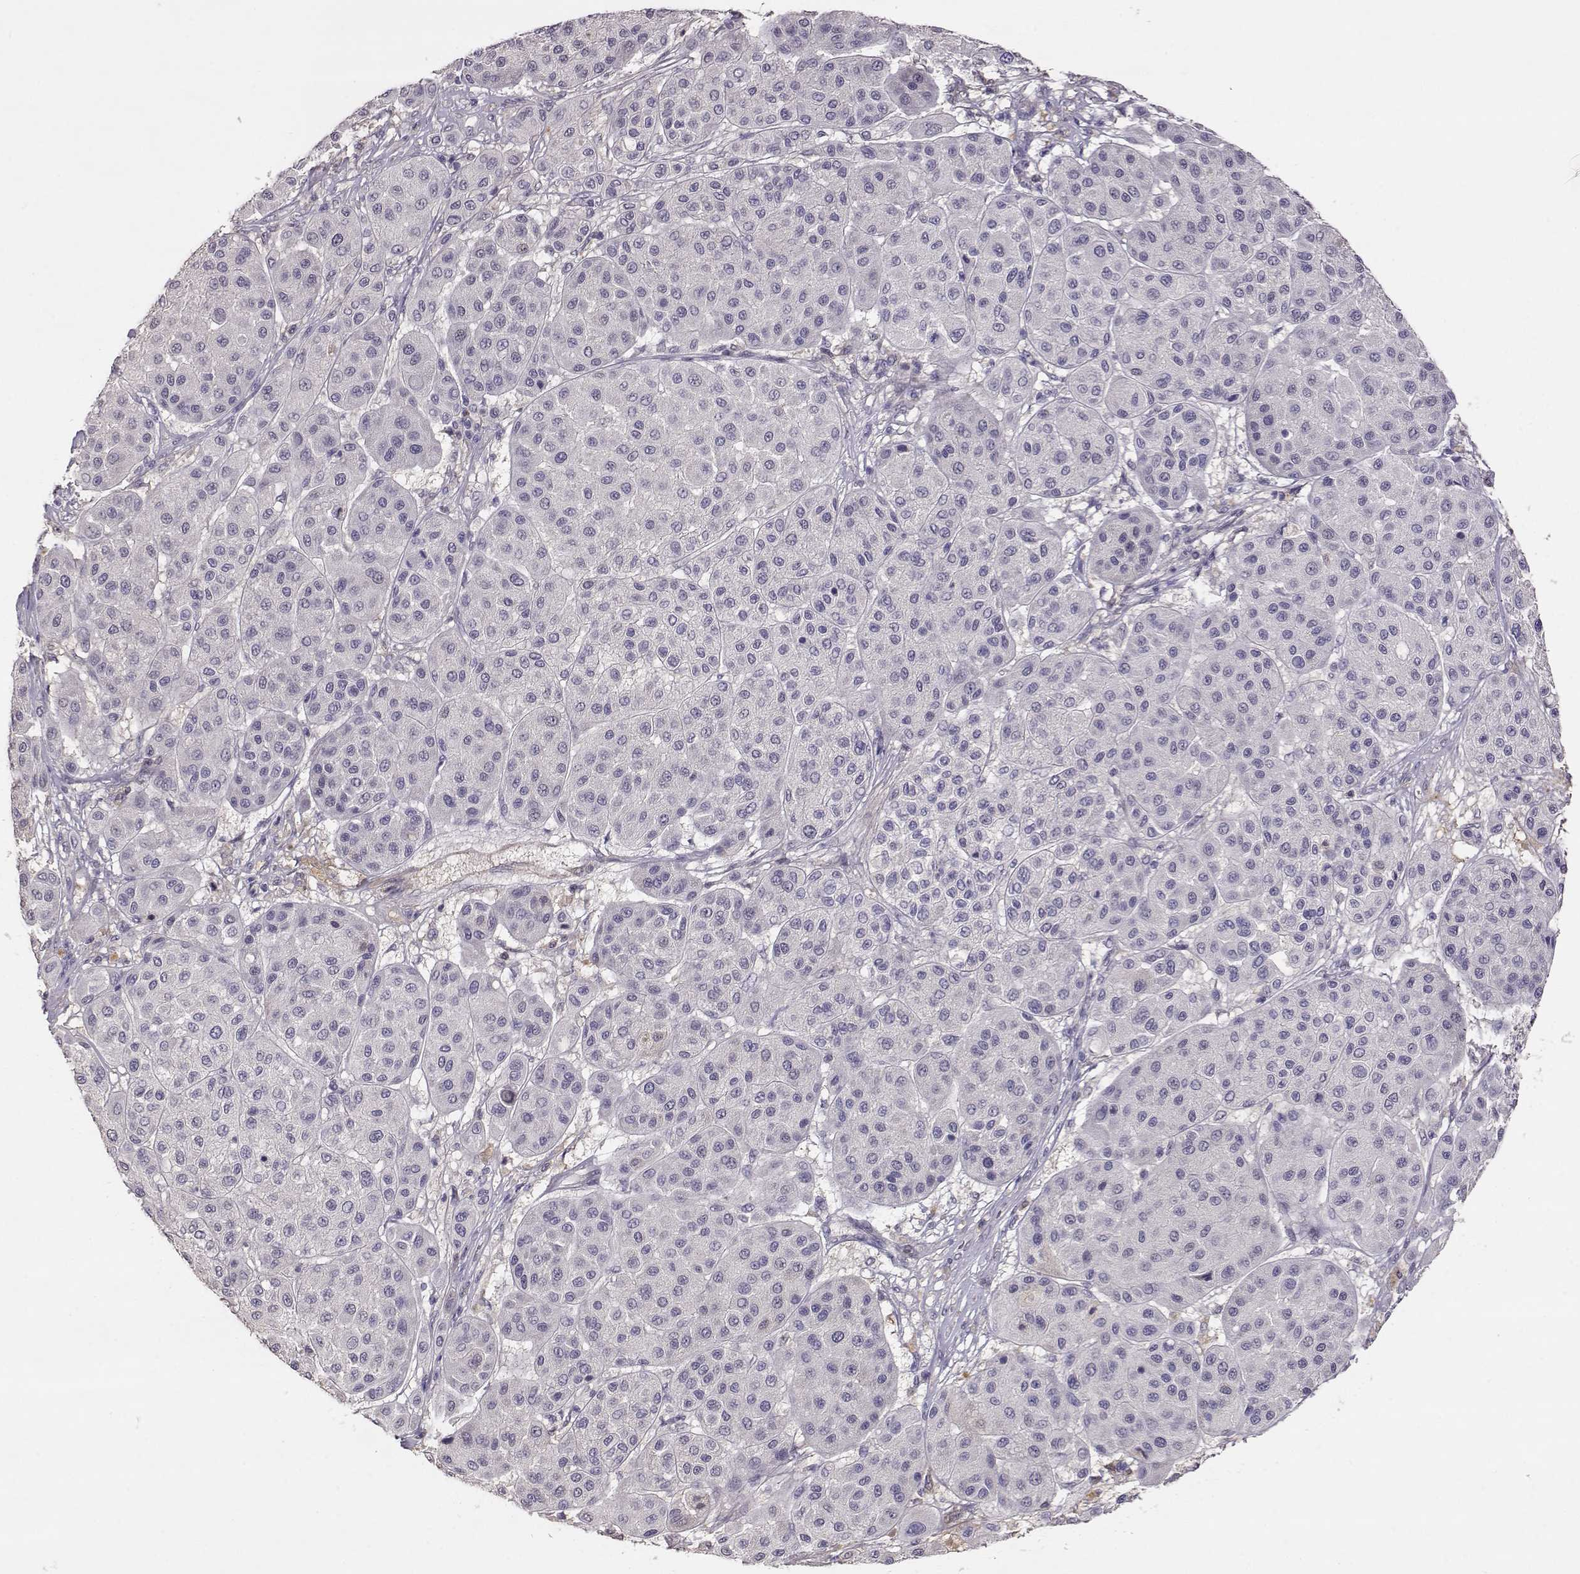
{"staining": {"intensity": "negative", "quantity": "none", "location": "none"}, "tissue": "melanoma", "cell_type": "Tumor cells", "image_type": "cancer", "snomed": [{"axis": "morphology", "description": "Malignant melanoma, Metastatic site"}, {"axis": "topography", "description": "Smooth muscle"}], "caption": "Immunohistochemistry (IHC) photomicrograph of human malignant melanoma (metastatic site) stained for a protein (brown), which displays no expression in tumor cells.", "gene": "TACR1", "patient": {"sex": "male", "age": 41}}